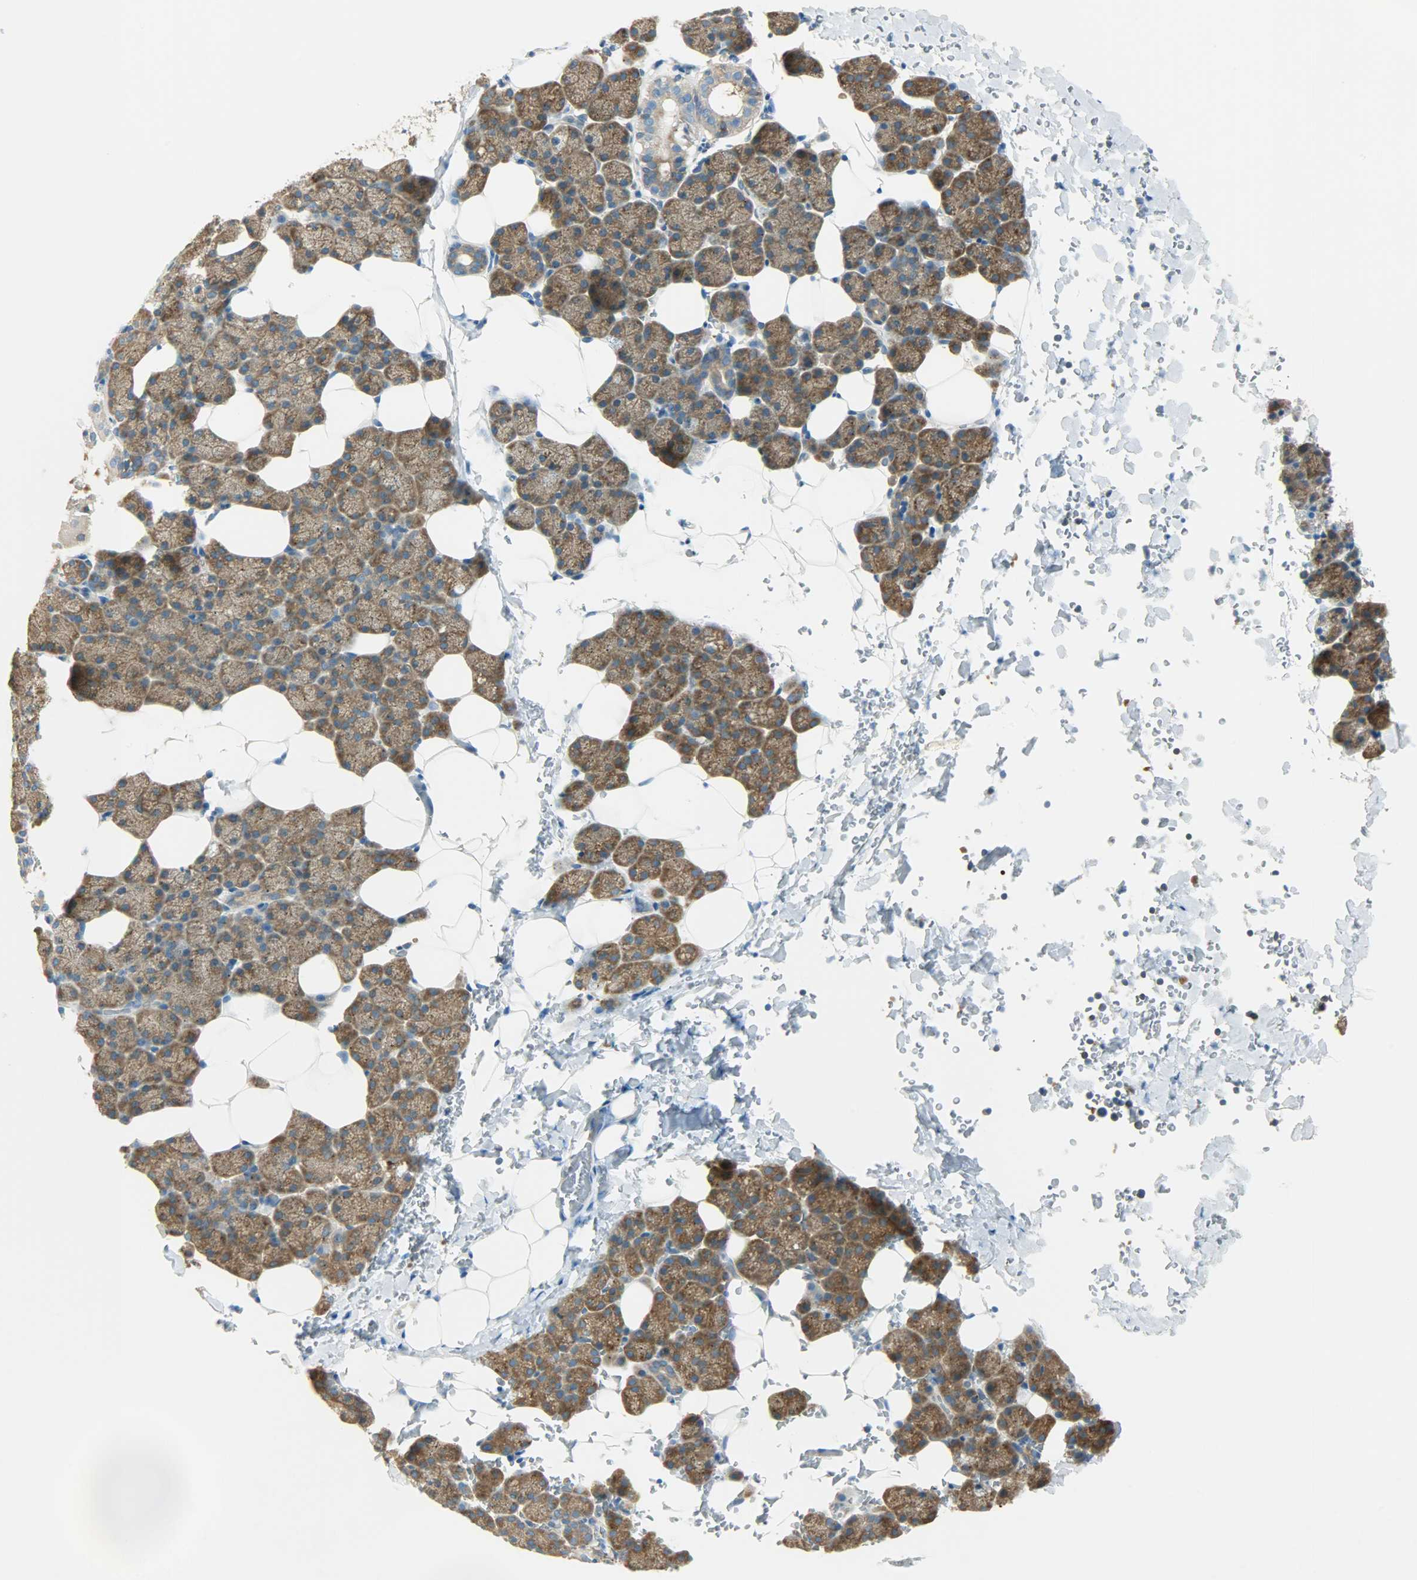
{"staining": {"intensity": "moderate", "quantity": ">75%", "location": "cytoplasmic/membranous"}, "tissue": "salivary gland", "cell_type": "Glandular cells", "image_type": "normal", "snomed": [{"axis": "morphology", "description": "Normal tissue, NOS"}, {"axis": "topography", "description": "Lymph node"}, {"axis": "topography", "description": "Salivary gland"}], "caption": "Salivary gland stained for a protein (brown) reveals moderate cytoplasmic/membranous positive expression in approximately >75% of glandular cells.", "gene": "TSC22D2", "patient": {"sex": "male", "age": 8}}